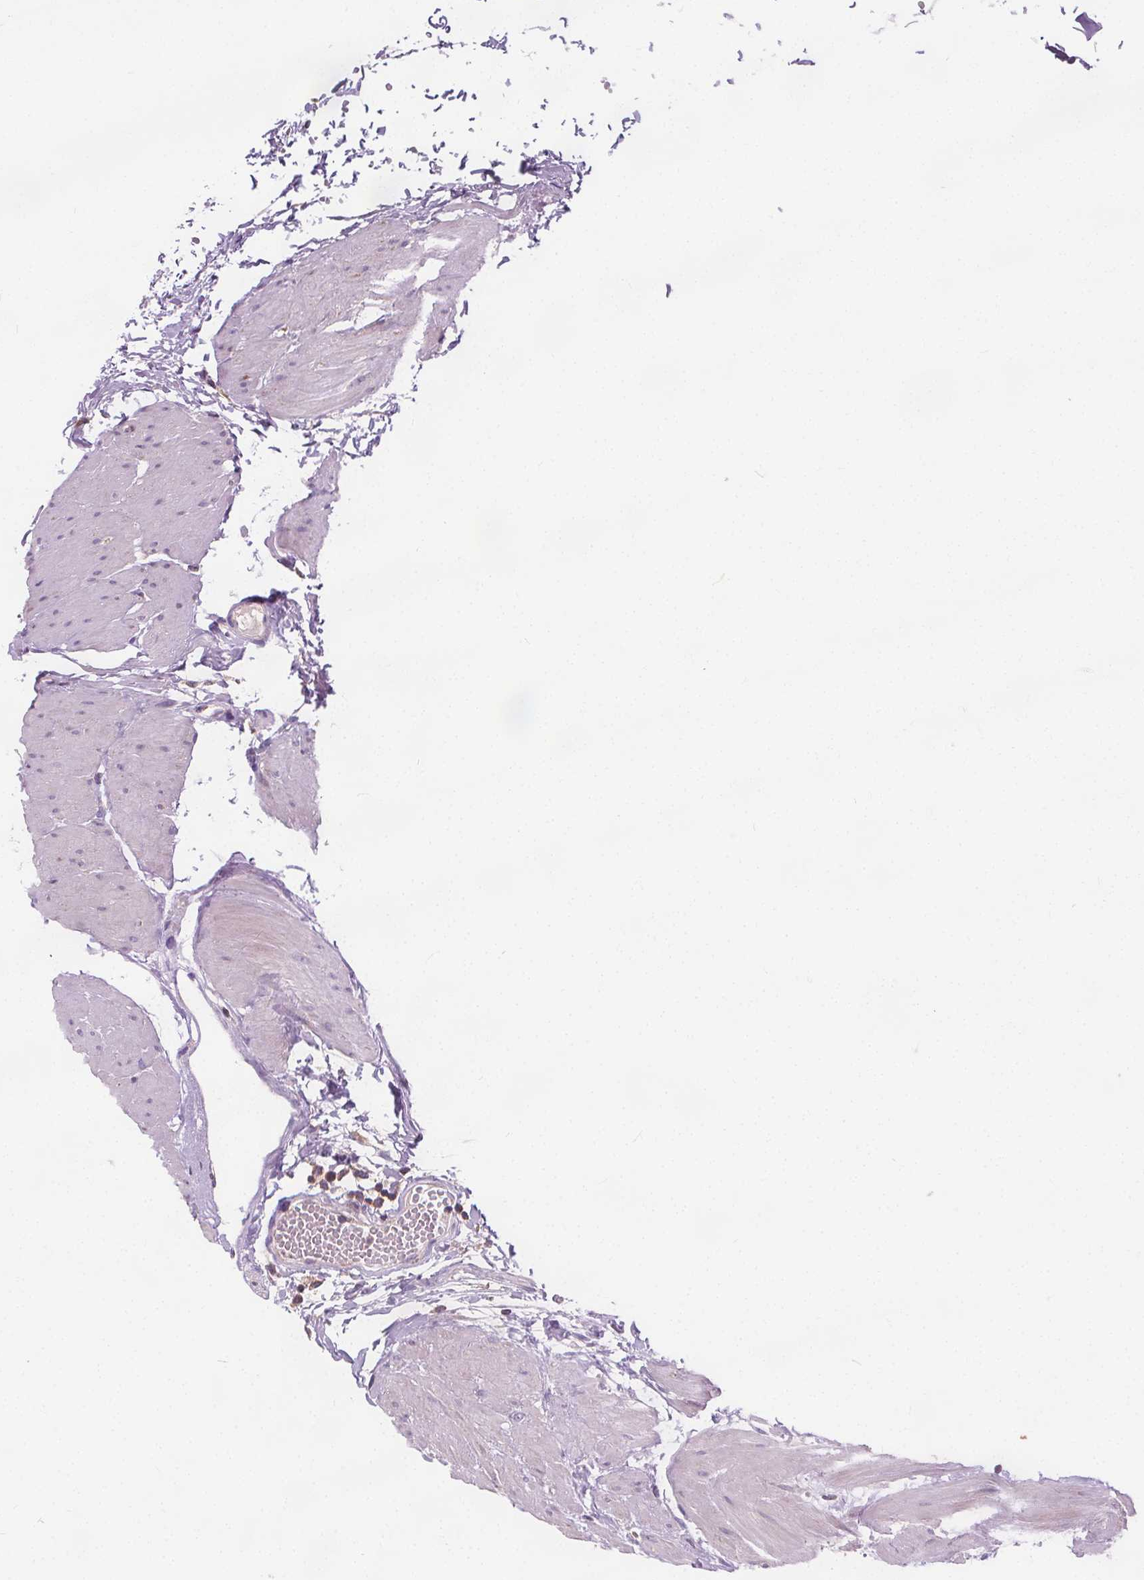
{"staining": {"intensity": "weak", "quantity": "25%-75%", "location": "cytoplasmic/membranous"}, "tissue": "urinary bladder", "cell_type": "Urothelial cells", "image_type": "normal", "snomed": [{"axis": "morphology", "description": "Normal tissue, NOS"}, {"axis": "topography", "description": "Urinary bladder"}], "caption": "The immunohistochemical stain shows weak cytoplasmic/membranous positivity in urothelial cells of normal urinary bladder.", "gene": "RAB20", "patient": {"sex": "male", "age": 64}}